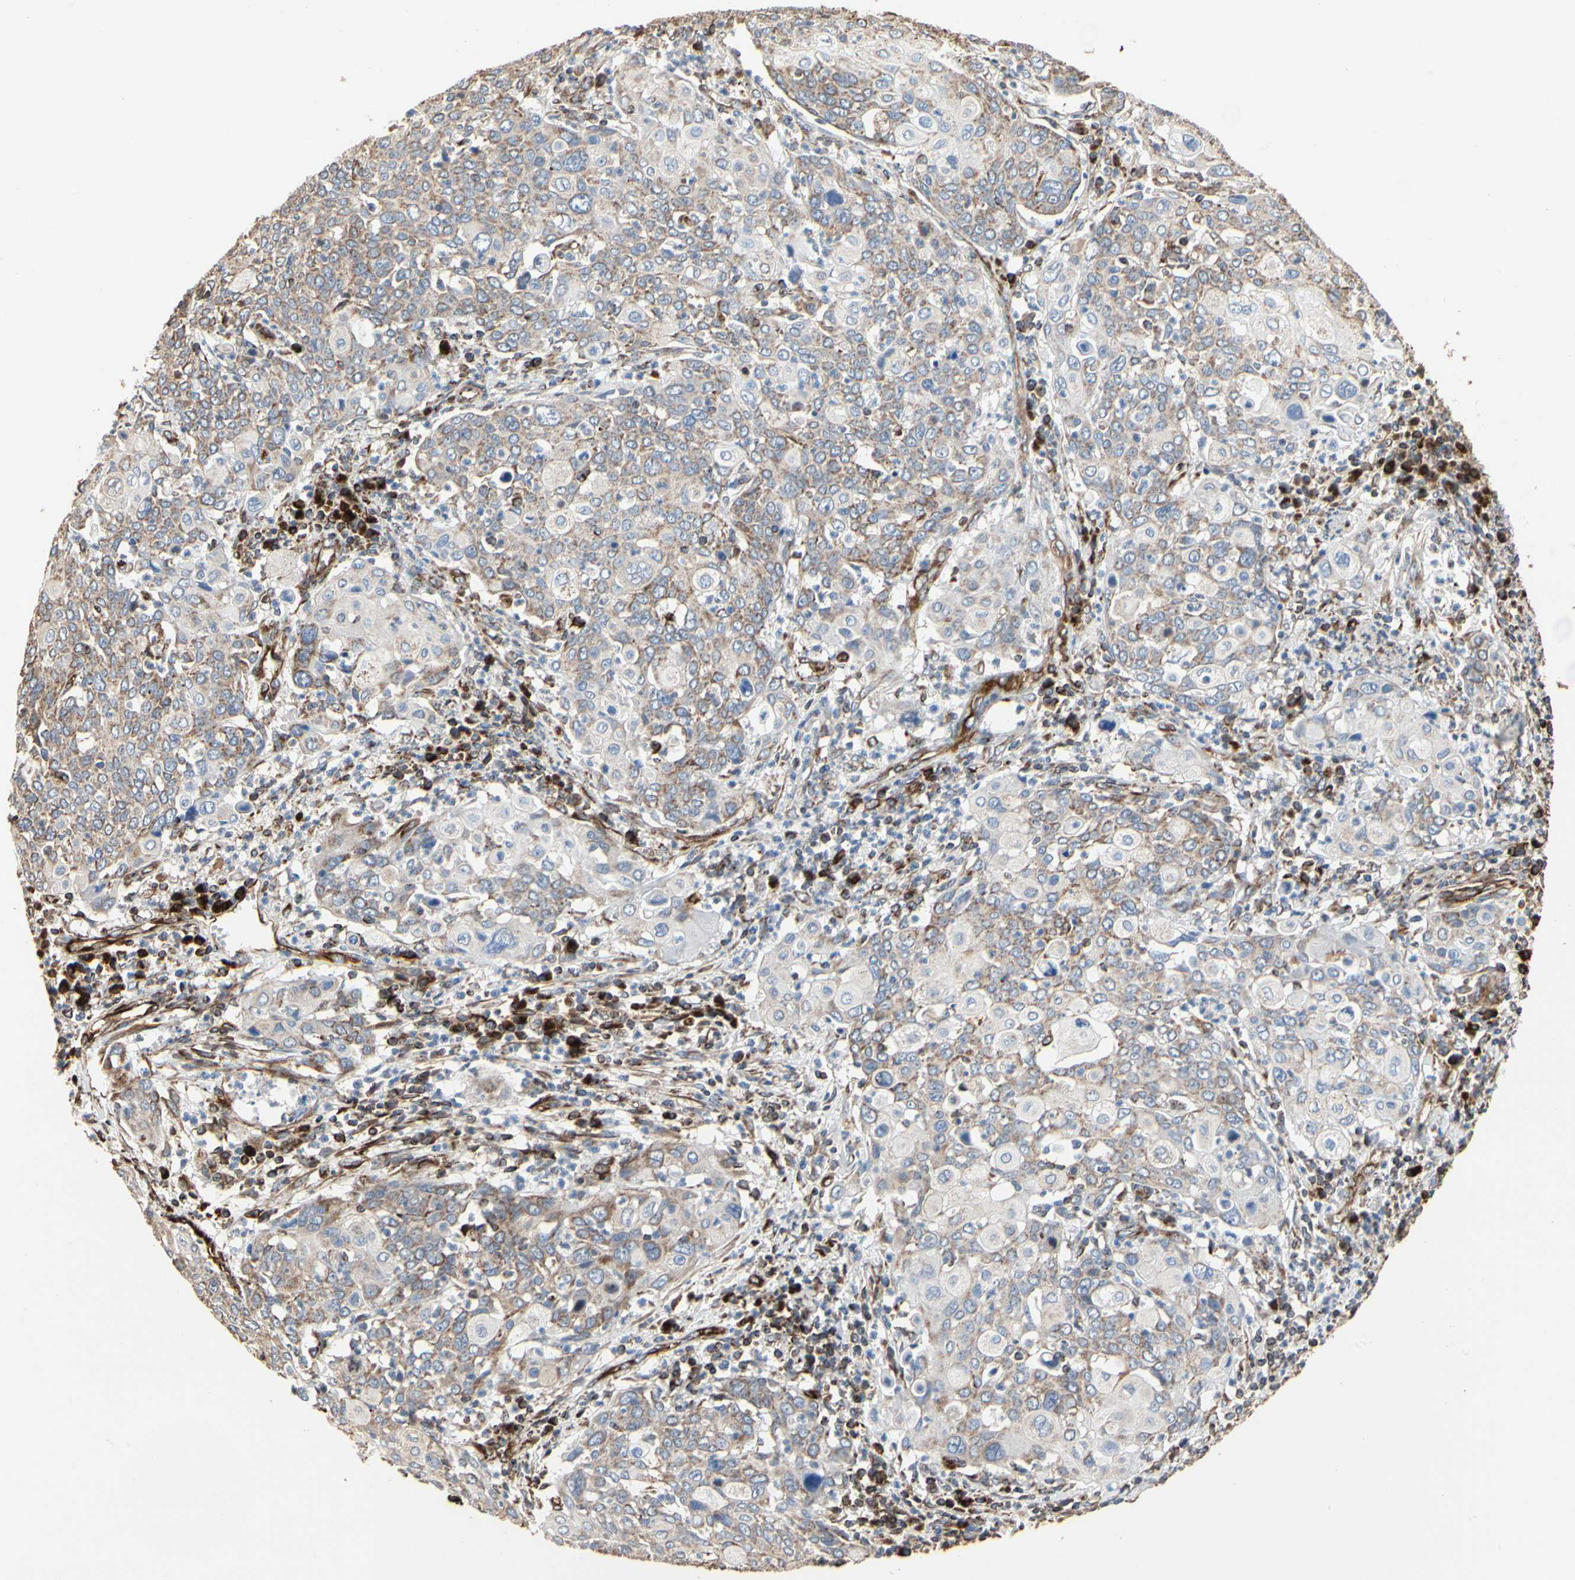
{"staining": {"intensity": "weak", "quantity": "25%-75%", "location": "cytoplasmic/membranous"}, "tissue": "cervical cancer", "cell_type": "Tumor cells", "image_type": "cancer", "snomed": [{"axis": "morphology", "description": "Squamous cell carcinoma, NOS"}, {"axis": "topography", "description": "Cervix"}], "caption": "About 25%-75% of tumor cells in human squamous cell carcinoma (cervical) show weak cytoplasmic/membranous protein positivity as visualized by brown immunohistochemical staining.", "gene": "TUBA1A", "patient": {"sex": "female", "age": 40}}